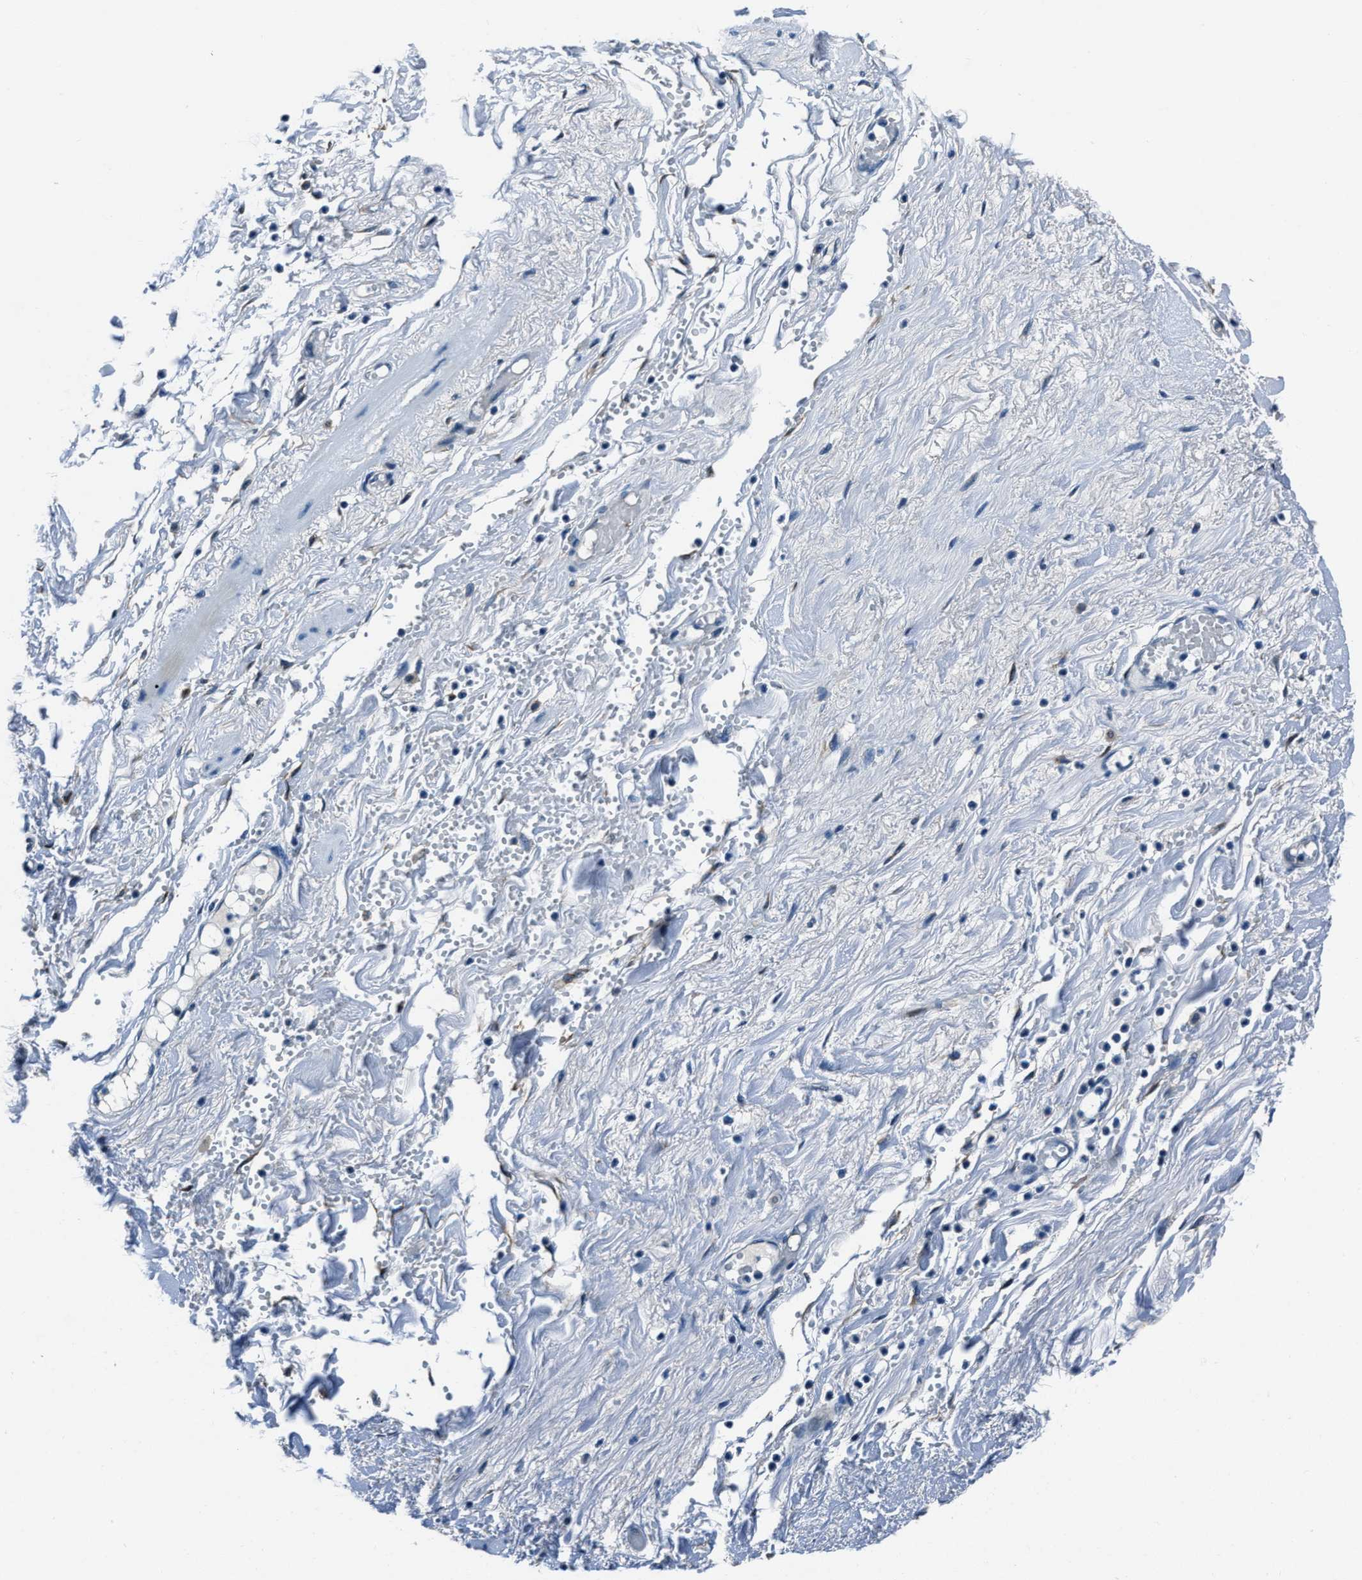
{"staining": {"intensity": "negative", "quantity": "none", "location": "none"}, "tissue": "soft tissue", "cell_type": "Fibroblasts", "image_type": "normal", "snomed": [{"axis": "morphology", "description": "Normal tissue, NOS"}, {"axis": "topography", "description": "Soft tissue"}], "caption": "A micrograph of soft tissue stained for a protein shows no brown staining in fibroblasts. The staining is performed using DAB (3,3'-diaminobenzidine) brown chromogen with nuclei counter-stained in using hematoxylin.", "gene": "PTPDC1", "patient": {"sex": "male", "age": 72}}